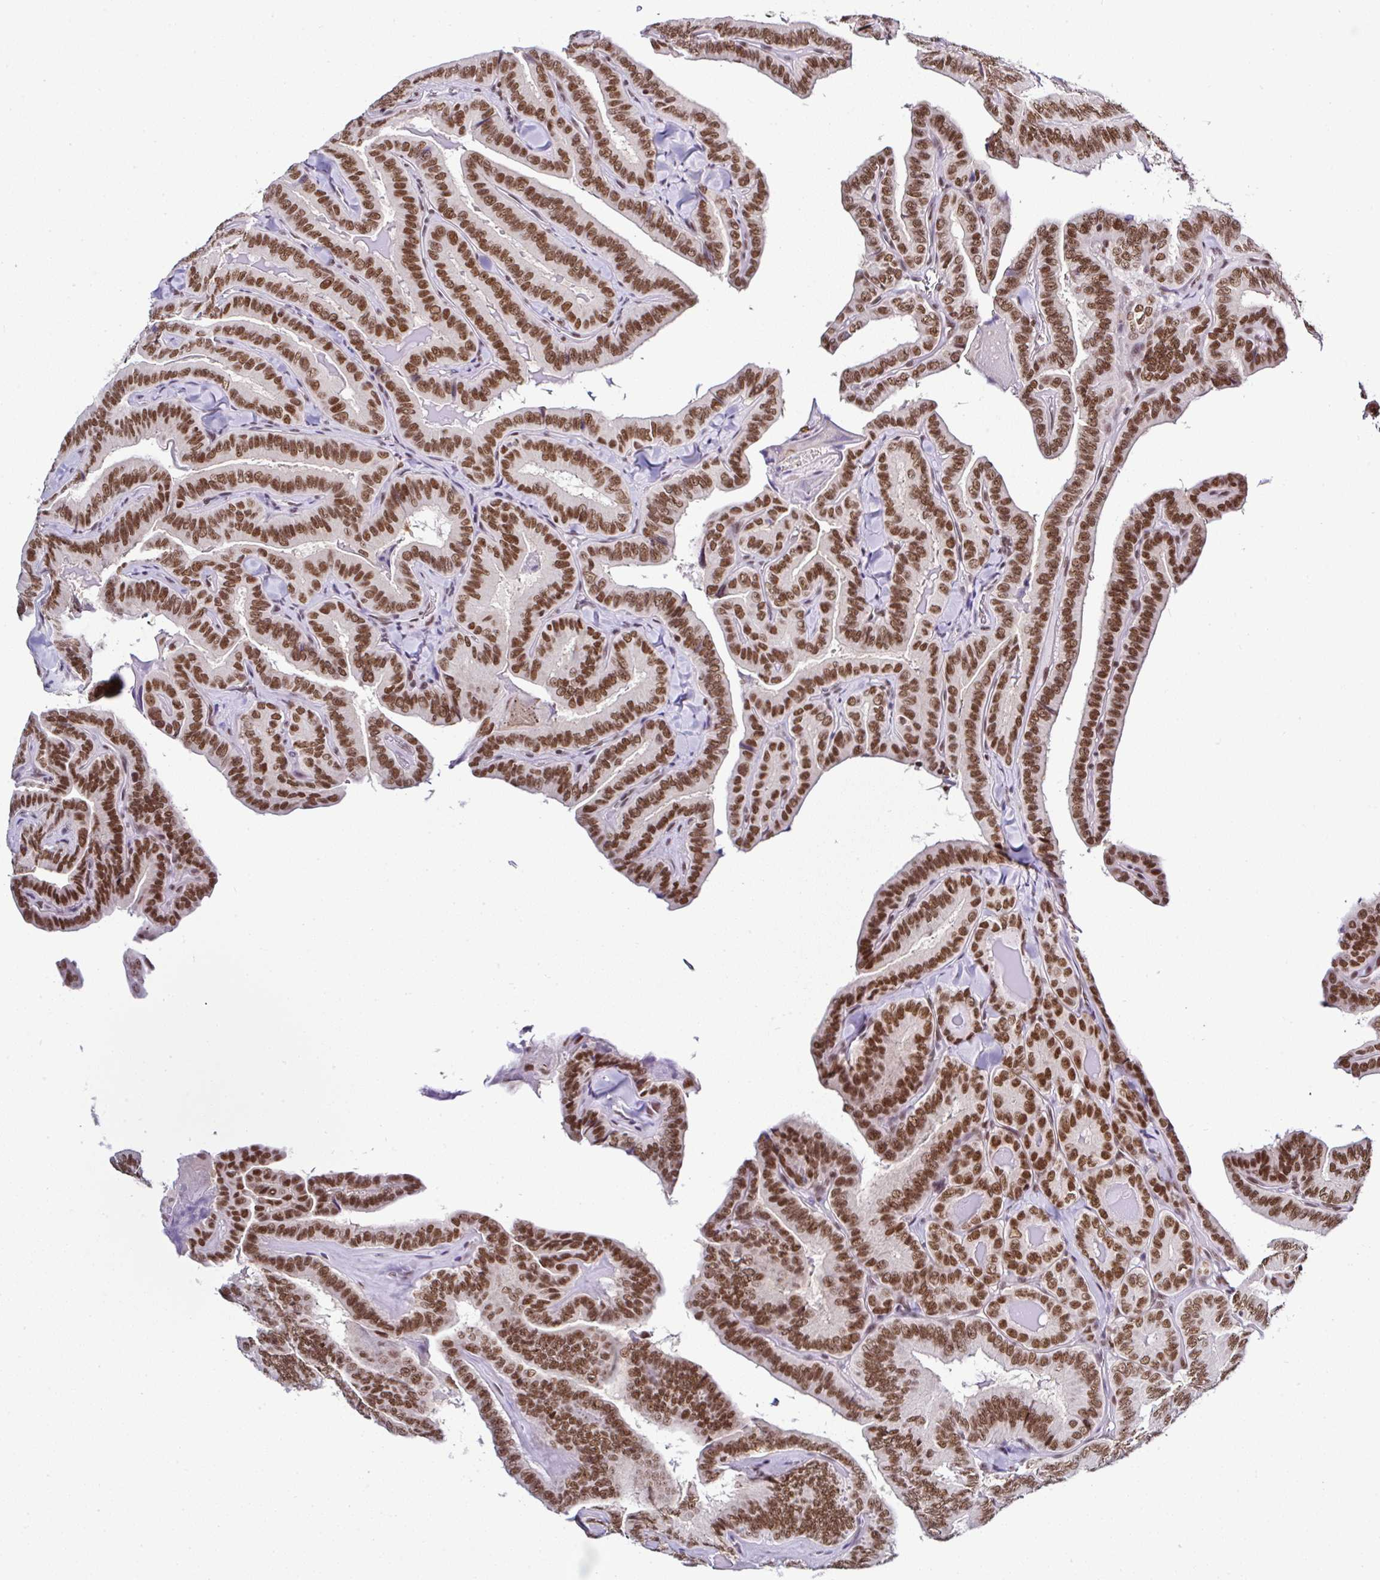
{"staining": {"intensity": "moderate", "quantity": ">75%", "location": "nuclear"}, "tissue": "thyroid cancer", "cell_type": "Tumor cells", "image_type": "cancer", "snomed": [{"axis": "morphology", "description": "Papillary adenocarcinoma, NOS"}, {"axis": "topography", "description": "Thyroid gland"}], "caption": "An image showing moderate nuclear expression in about >75% of tumor cells in thyroid cancer (papillary adenocarcinoma), as visualized by brown immunohistochemical staining.", "gene": "DR1", "patient": {"sex": "male", "age": 61}}